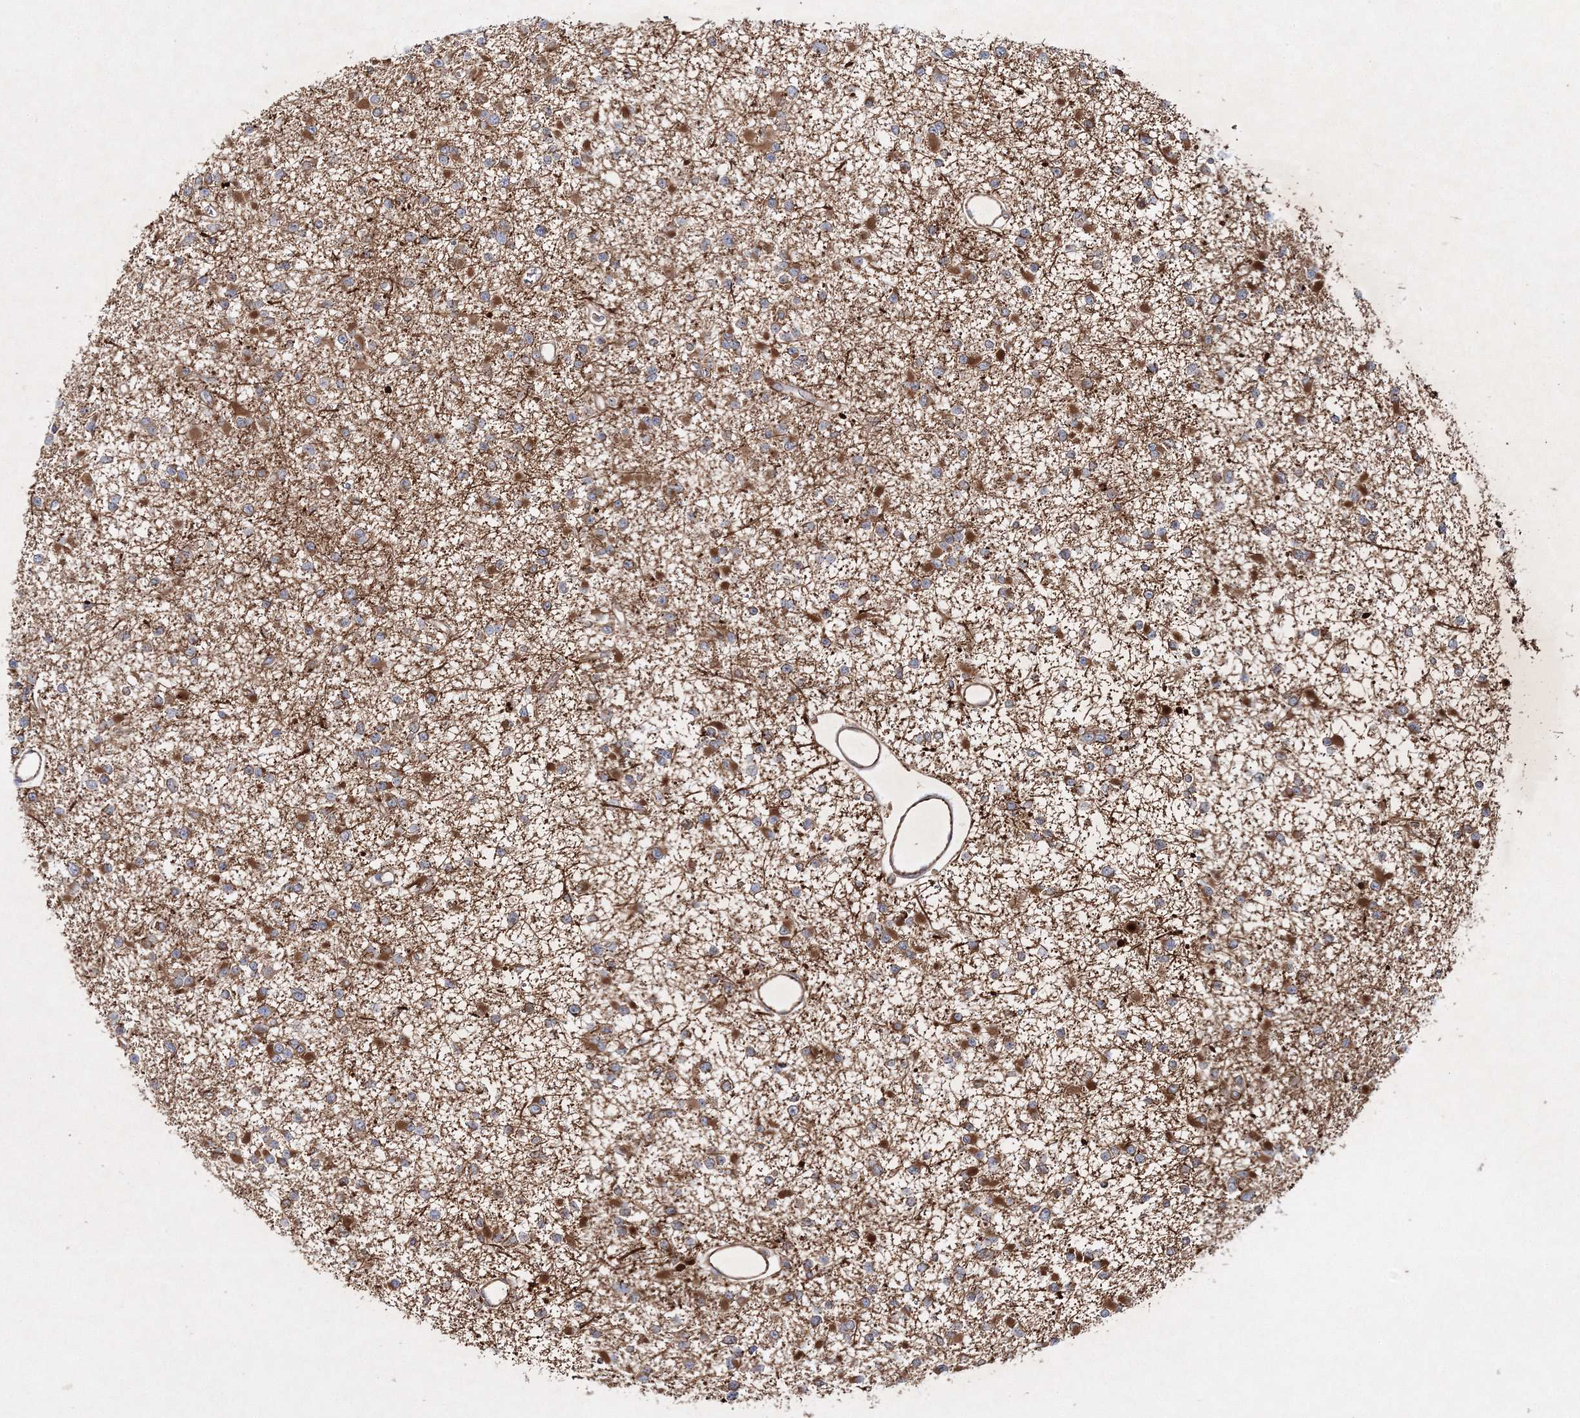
{"staining": {"intensity": "moderate", "quantity": ">75%", "location": "cytoplasmic/membranous"}, "tissue": "glioma", "cell_type": "Tumor cells", "image_type": "cancer", "snomed": [{"axis": "morphology", "description": "Glioma, malignant, Low grade"}, {"axis": "topography", "description": "Brain"}], "caption": "IHC staining of malignant glioma (low-grade), which shows medium levels of moderate cytoplasmic/membranous staining in about >75% of tumor cells indicating moderate cytoplasmic/membranous protein expression. The staining was performed using DAB (brown) for protein detection and nuclei were counterstained in hematoxylin (blue).", "gene": "WDR37", "patient": {"sex": "female", "age": 22}}